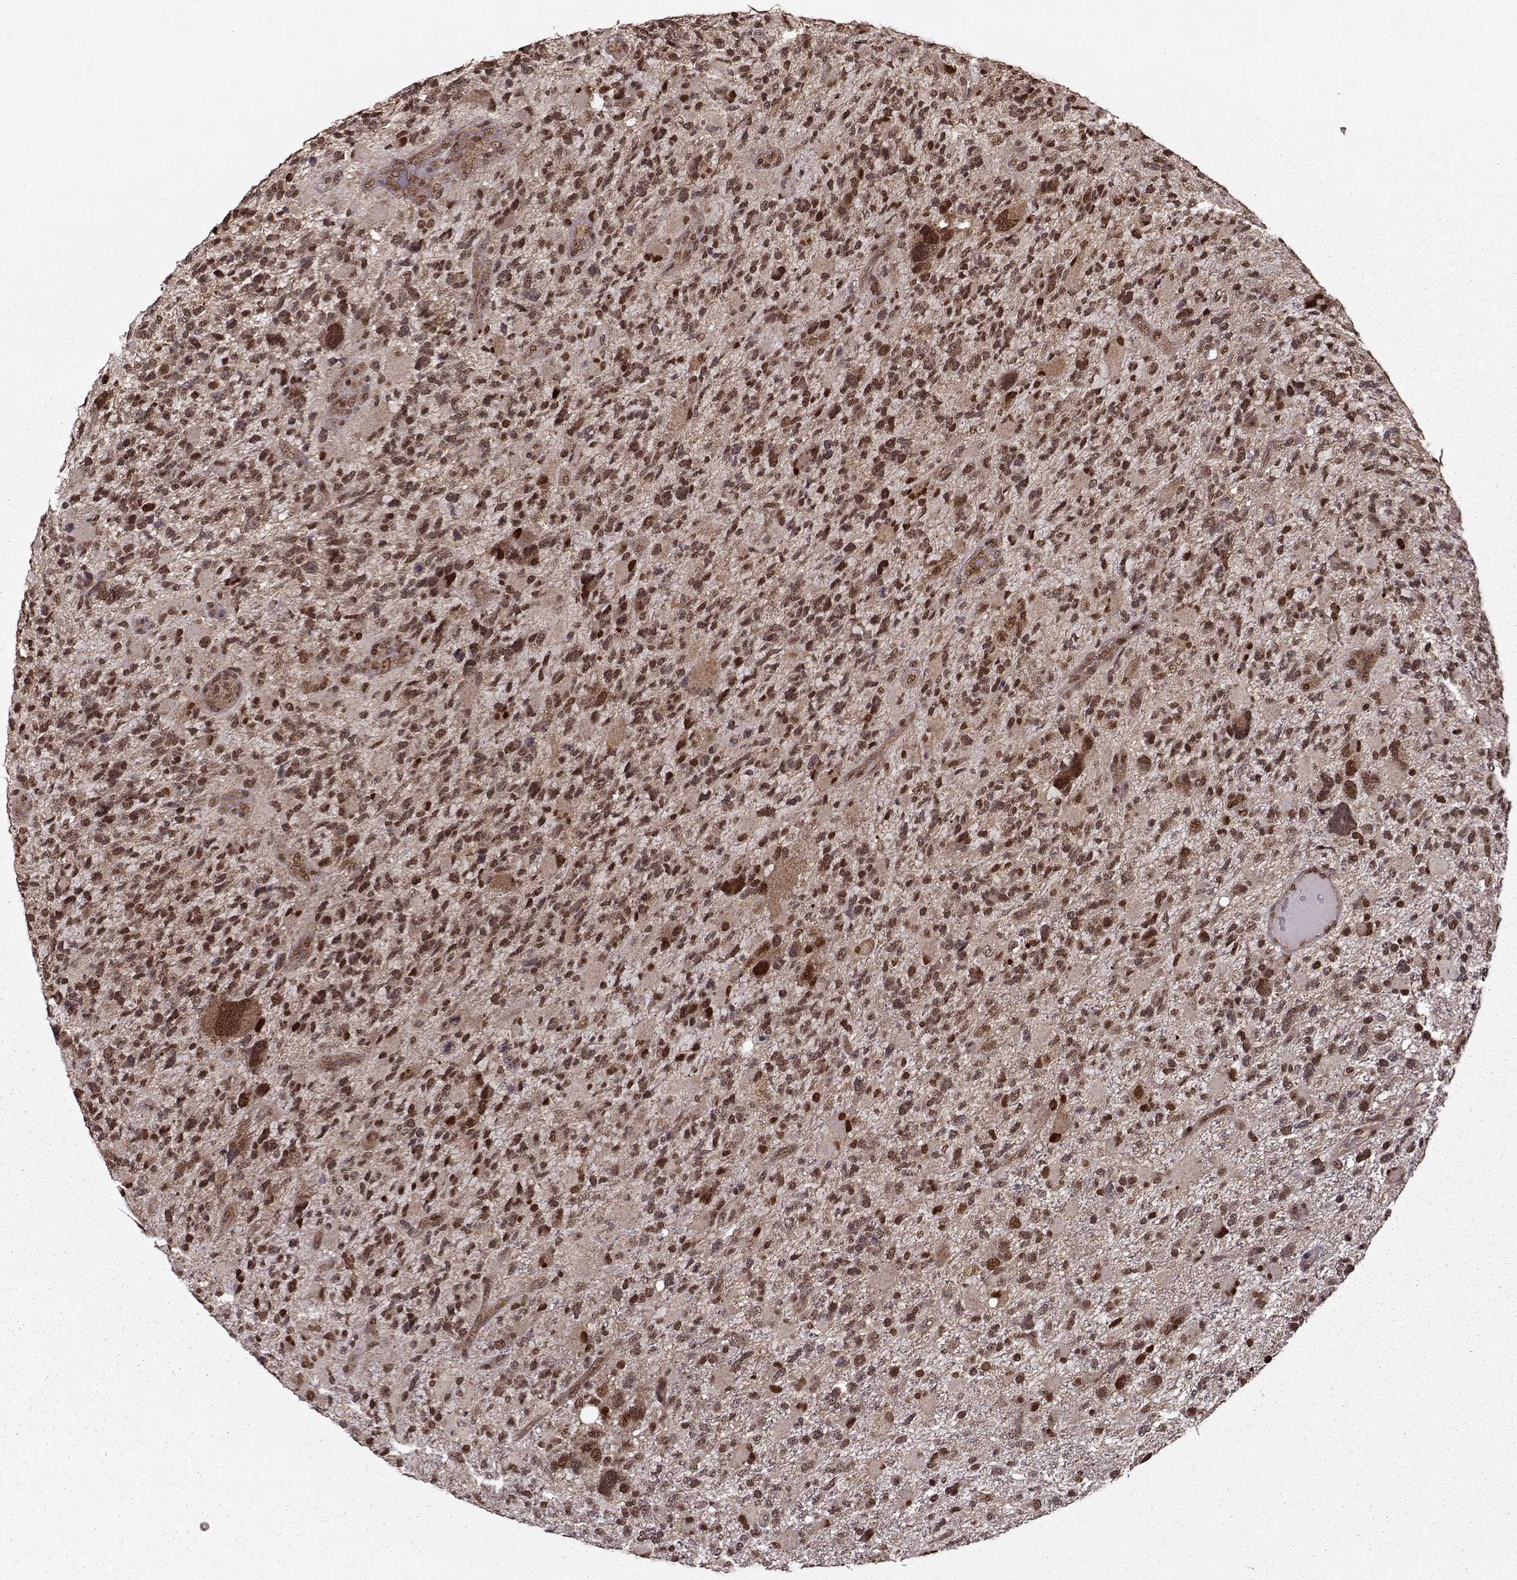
{"staining": {"intensity": "moderate", "quantity": ">75%", "location": "nuclear"}, "tissue": "glioma", "cell_type": "Tumor cells", "image_type": "cancer", "snomed": [{"axis": "morphology", "description": "Glioma, malignant, High grade"}, {"axis": "topography", "description": "Brain"}], "caption": "Human malignant glioma (high-grade) stained for a protein (brown) exhibits moderate nuclear positive expression in about >75% of tumor cells.", "gene": "PSMA7", "patient": {"sex": "female", "age": 71}}